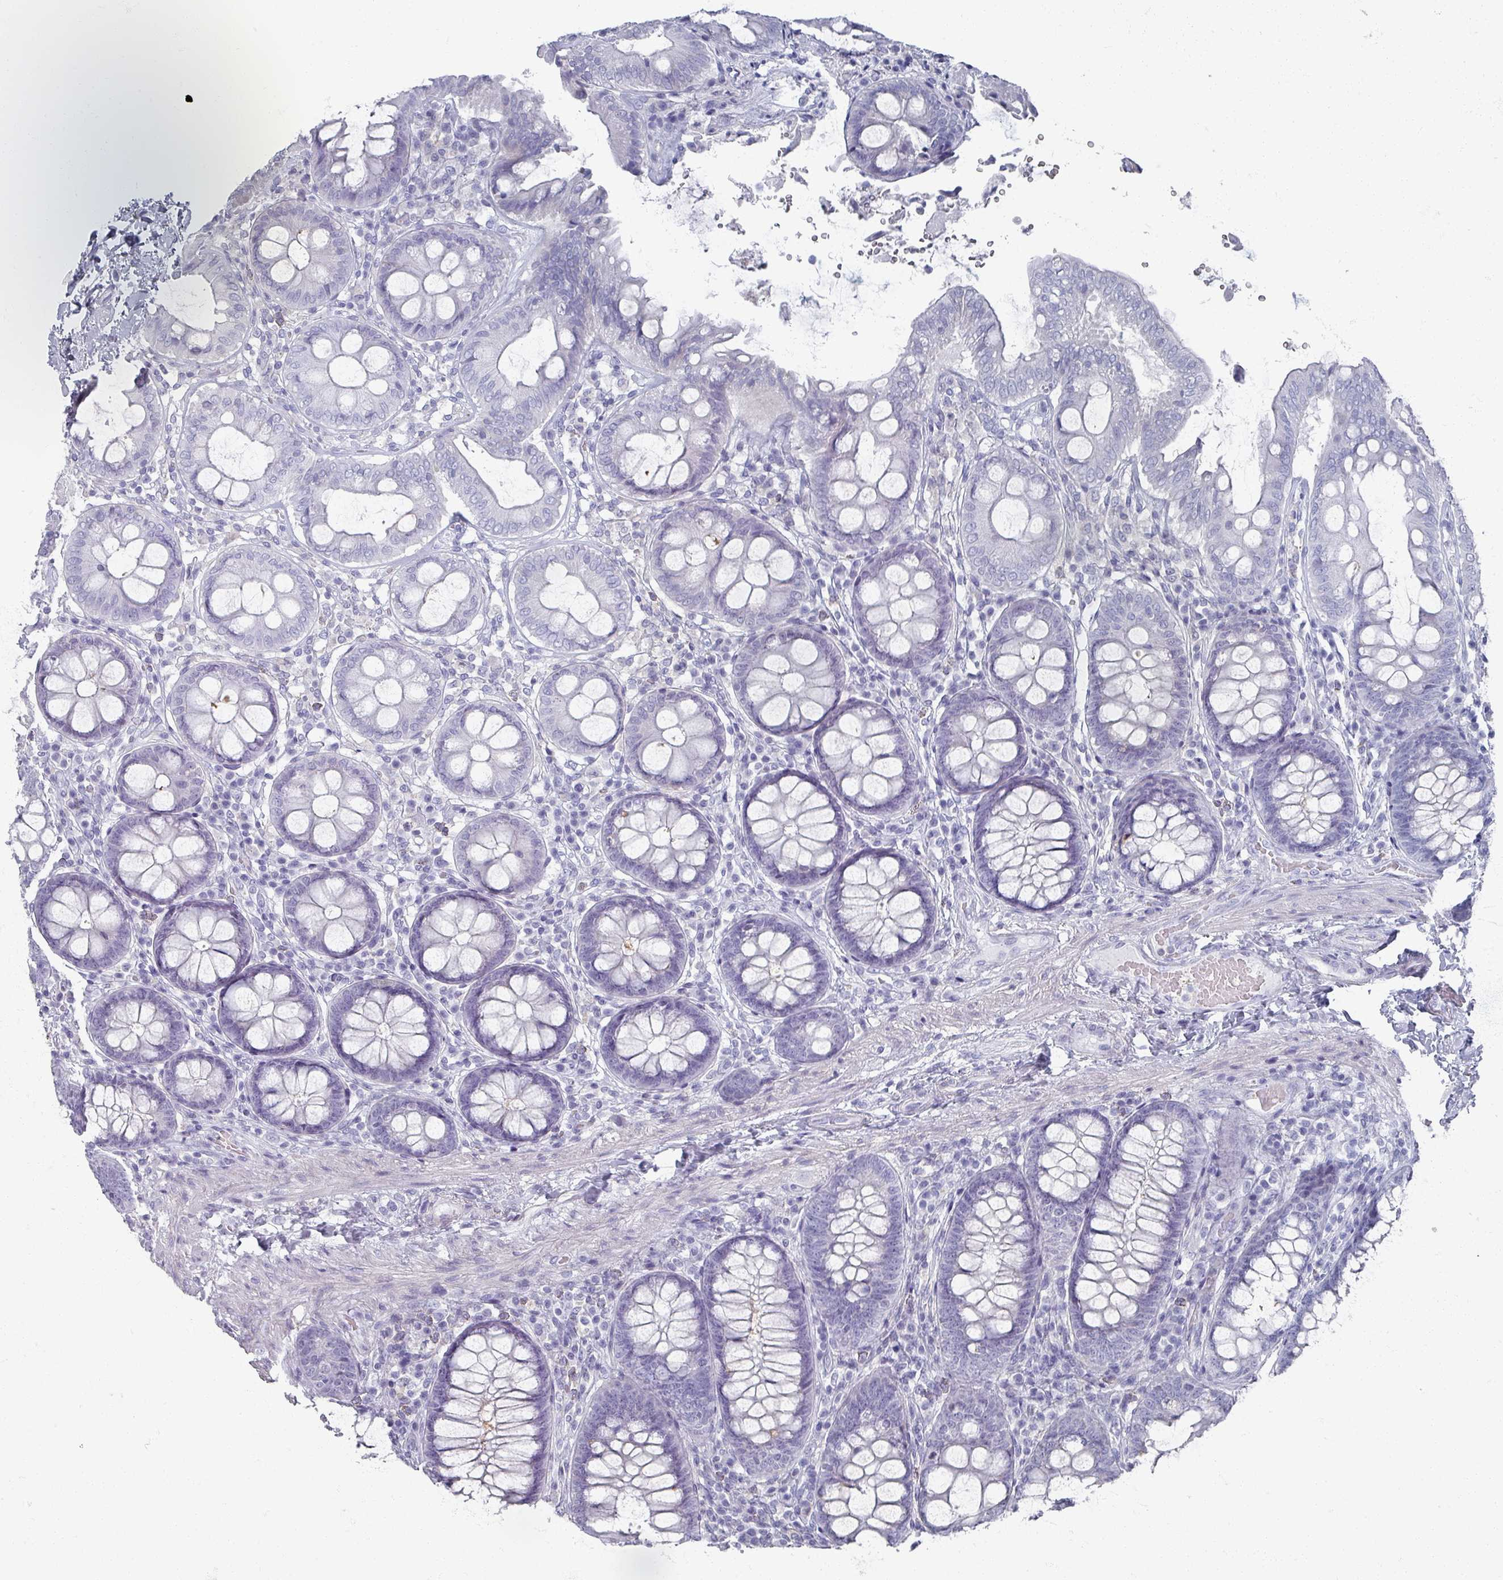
{"staining": {"intensity": "negative", "quantity": "none", "location": "none"}, "tissue": "colon", "cell_type": "Endothelial cells", "image_type": "normal", "snomed": [{"axis": "morphology", "description": "Normal tissue, NOS"}, {"axis": "topography", "description": "Colon"}], "caption": "Immunohistochemistry of benign human colon exhibits no staining in endothelial cells.", "gene": "OMG", "patient": {"sex": "male", "age": 84}}